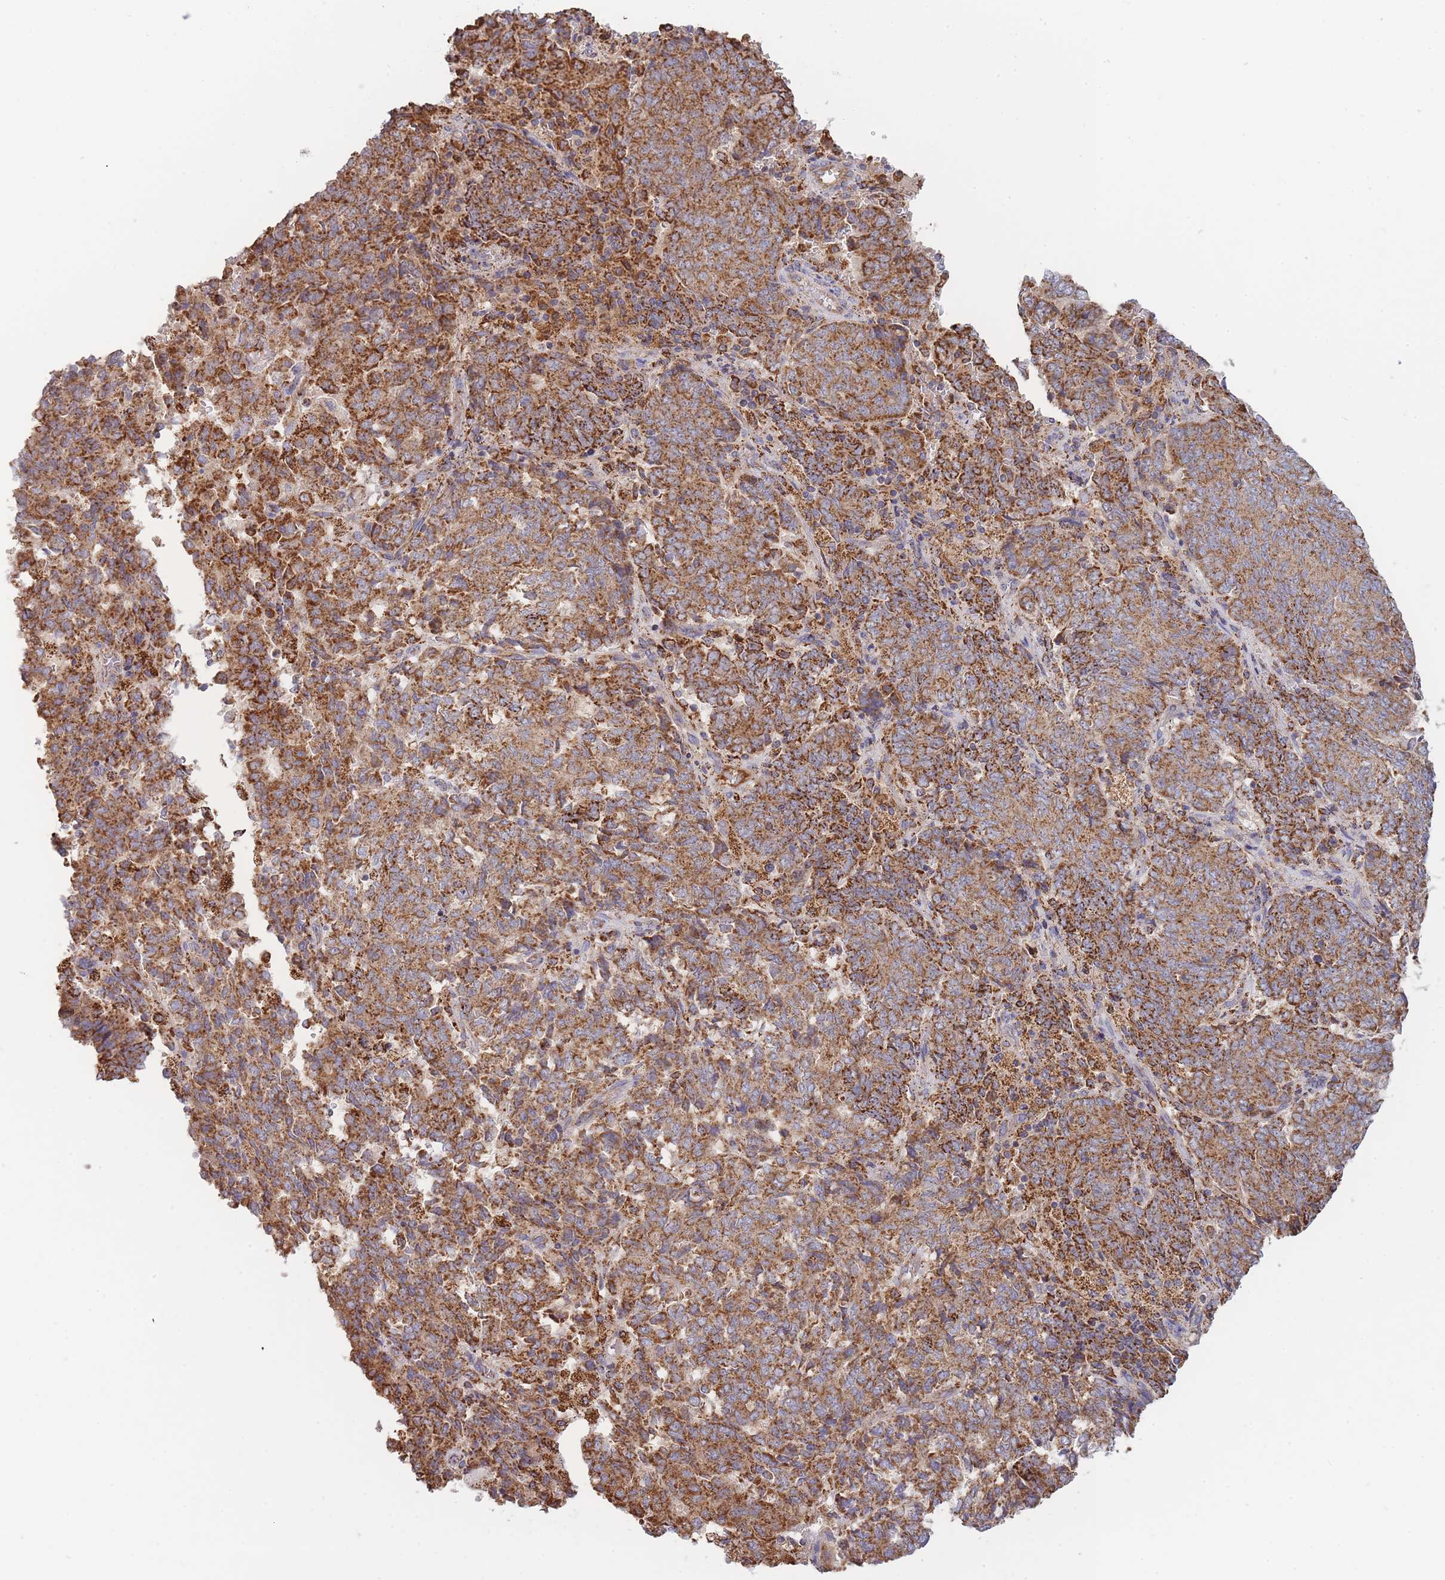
{"staining": {"intensity": "strong", "quantity": ">75%", "location": "cytoplasmic/membranous"}, "tissue": "endometrial cancer", "cell_type": "Tumor cells", "image_type": "cancer", "snomed": [{"axis": "morphology", "description": "Adenocarcinoma, NOS"}, {"axis": "topography", "description": "Endometrium"}], "caption": "Brown immunohistochemical staining in human adenocarcinoma (endometrial) displays strong cytoplasmic/membranous staining in approximately >75% of tumor cells.", "gene": "MRPL17", "patient": {"sex": "female", "age": 80}}